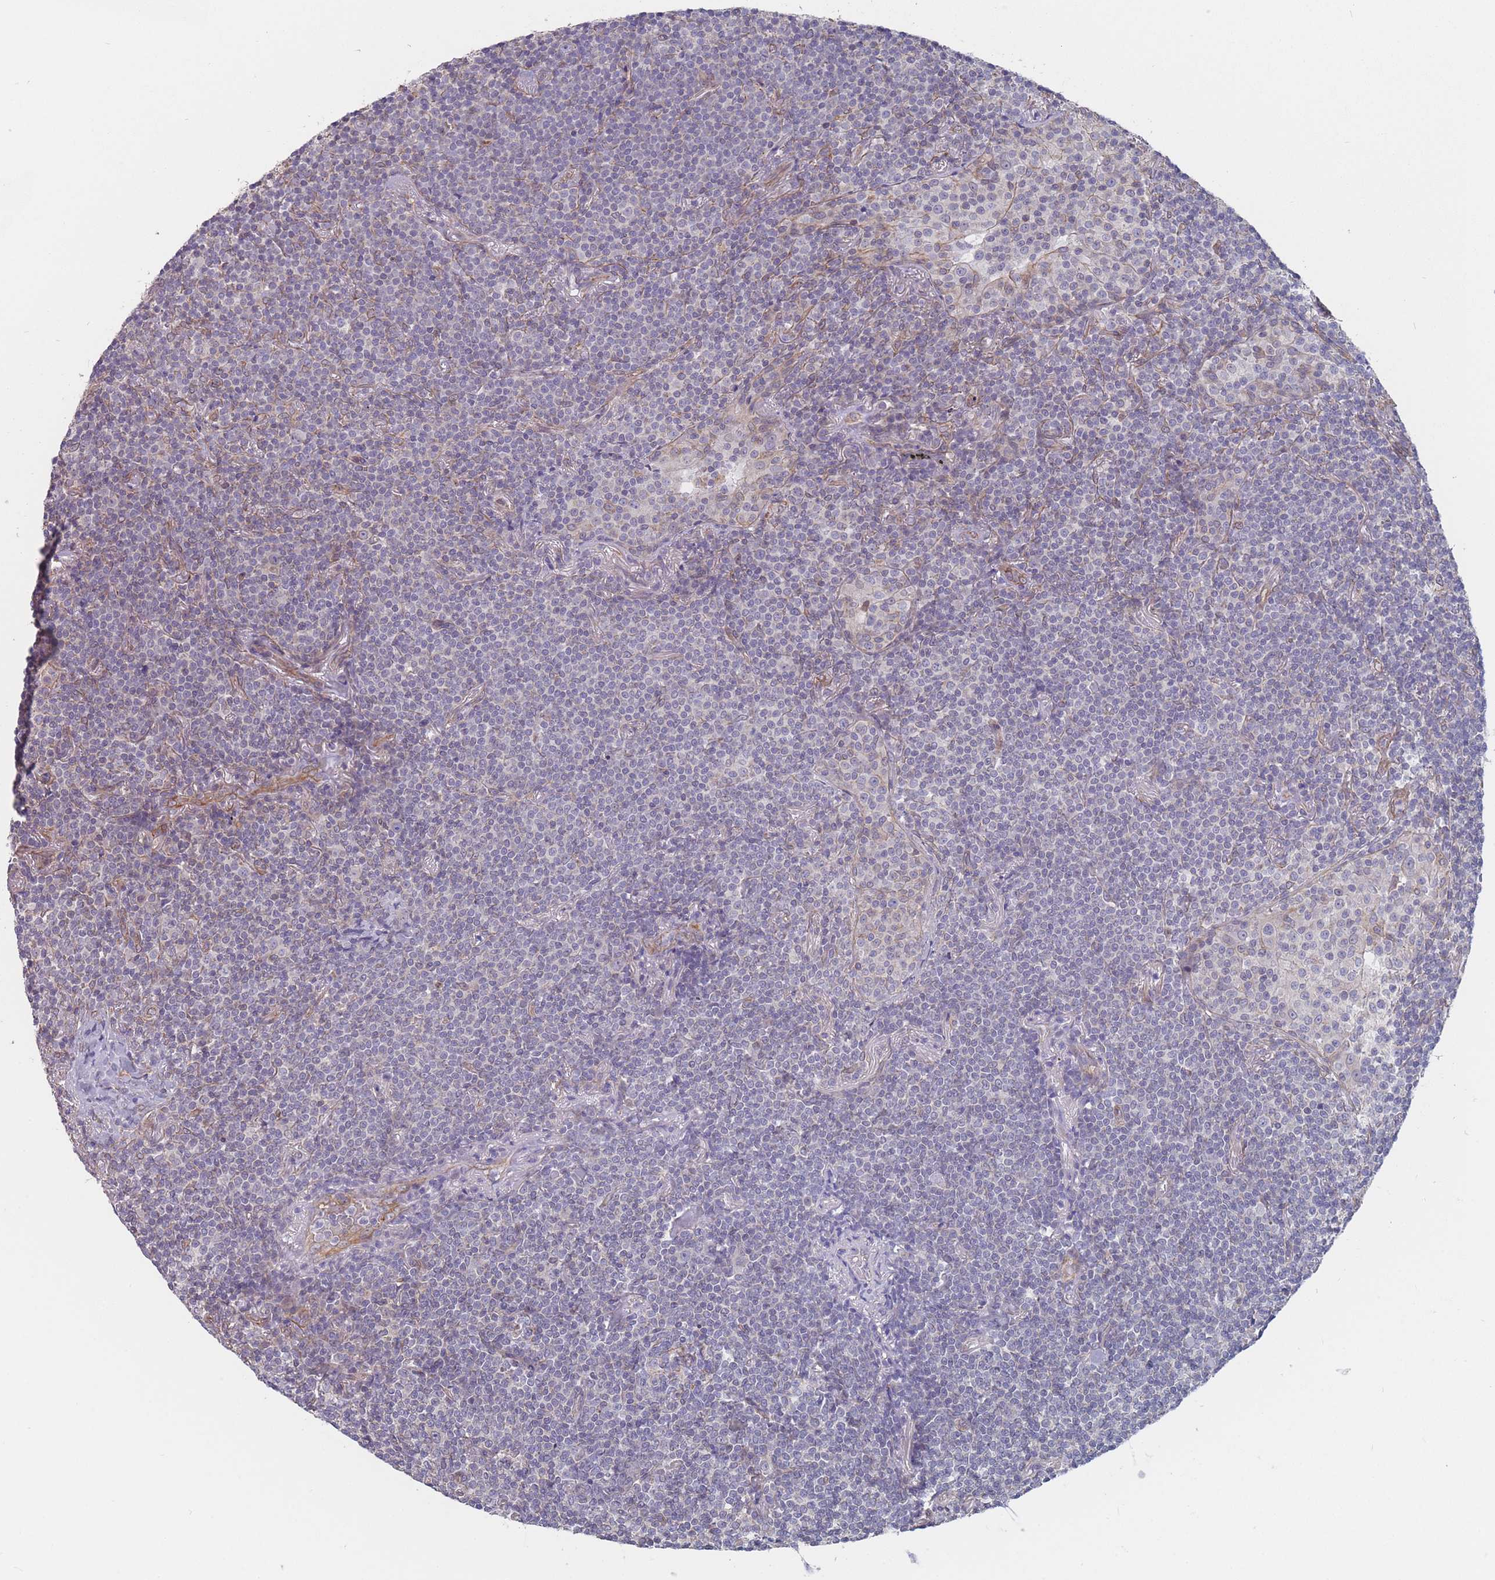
{"staining": {"intensity": "negative", "quantity": "none", "location": "none"}, "tissue": "lymphoma", "cell_type": "Tumor cells", "image_type": "cancer", "snomed": [{"axis": "morphology", "description": "Malignant lymphoma, non-Hodgkin's type, Low grade"}, {"axis": "topography", "description": "Lung"}], "caption": "Image shows no protein expression in tumor cells of lymphoma tissue.", "gene": "SLC1A6", "patient": {"sex": "female", "age": 71}}